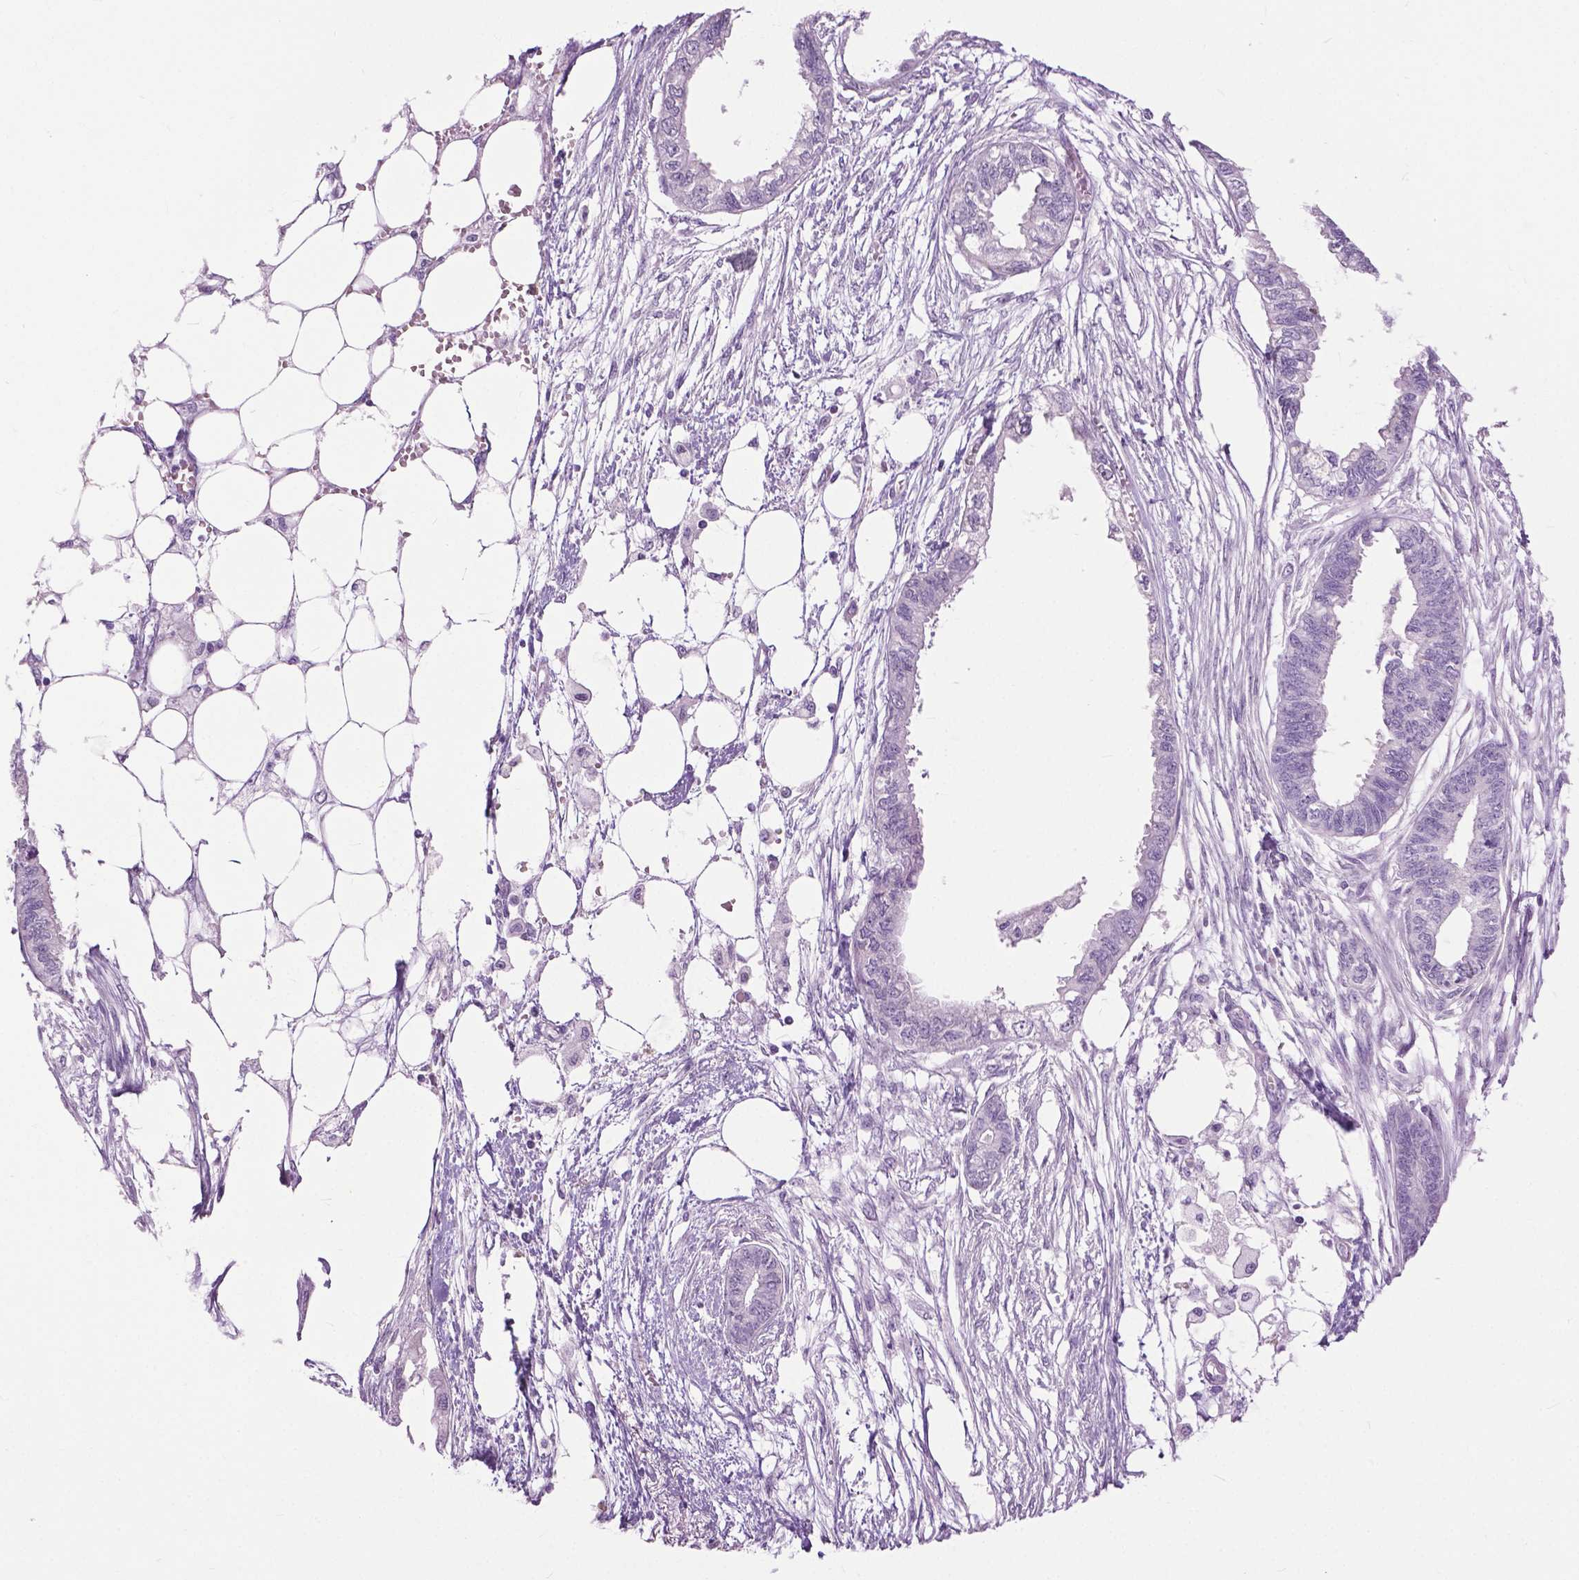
{"staining": {"intensity": "negative", "quantity": "none", "location": "none"}, "tissue": "endometrial cancer", "cell_type": "Tumor cells", "image_type": "cancer", "snomed": [{"axis": "morphology", "description": "Adenocarcinoma, NOS"}, {"axis": "morphology", "description": "Adenocarcinoma, metastatic, NOS"}, {"axis": "topography", "description": "Adipose tissue"}, {"axis": "topography", "description": "Endometrium"}], "caption": "Histopathology image shows no significant protein staining in tumor cells of endometrial cancer.", "gene": "GPR37L1", "patient": {"sex": "female", "age": 67}}